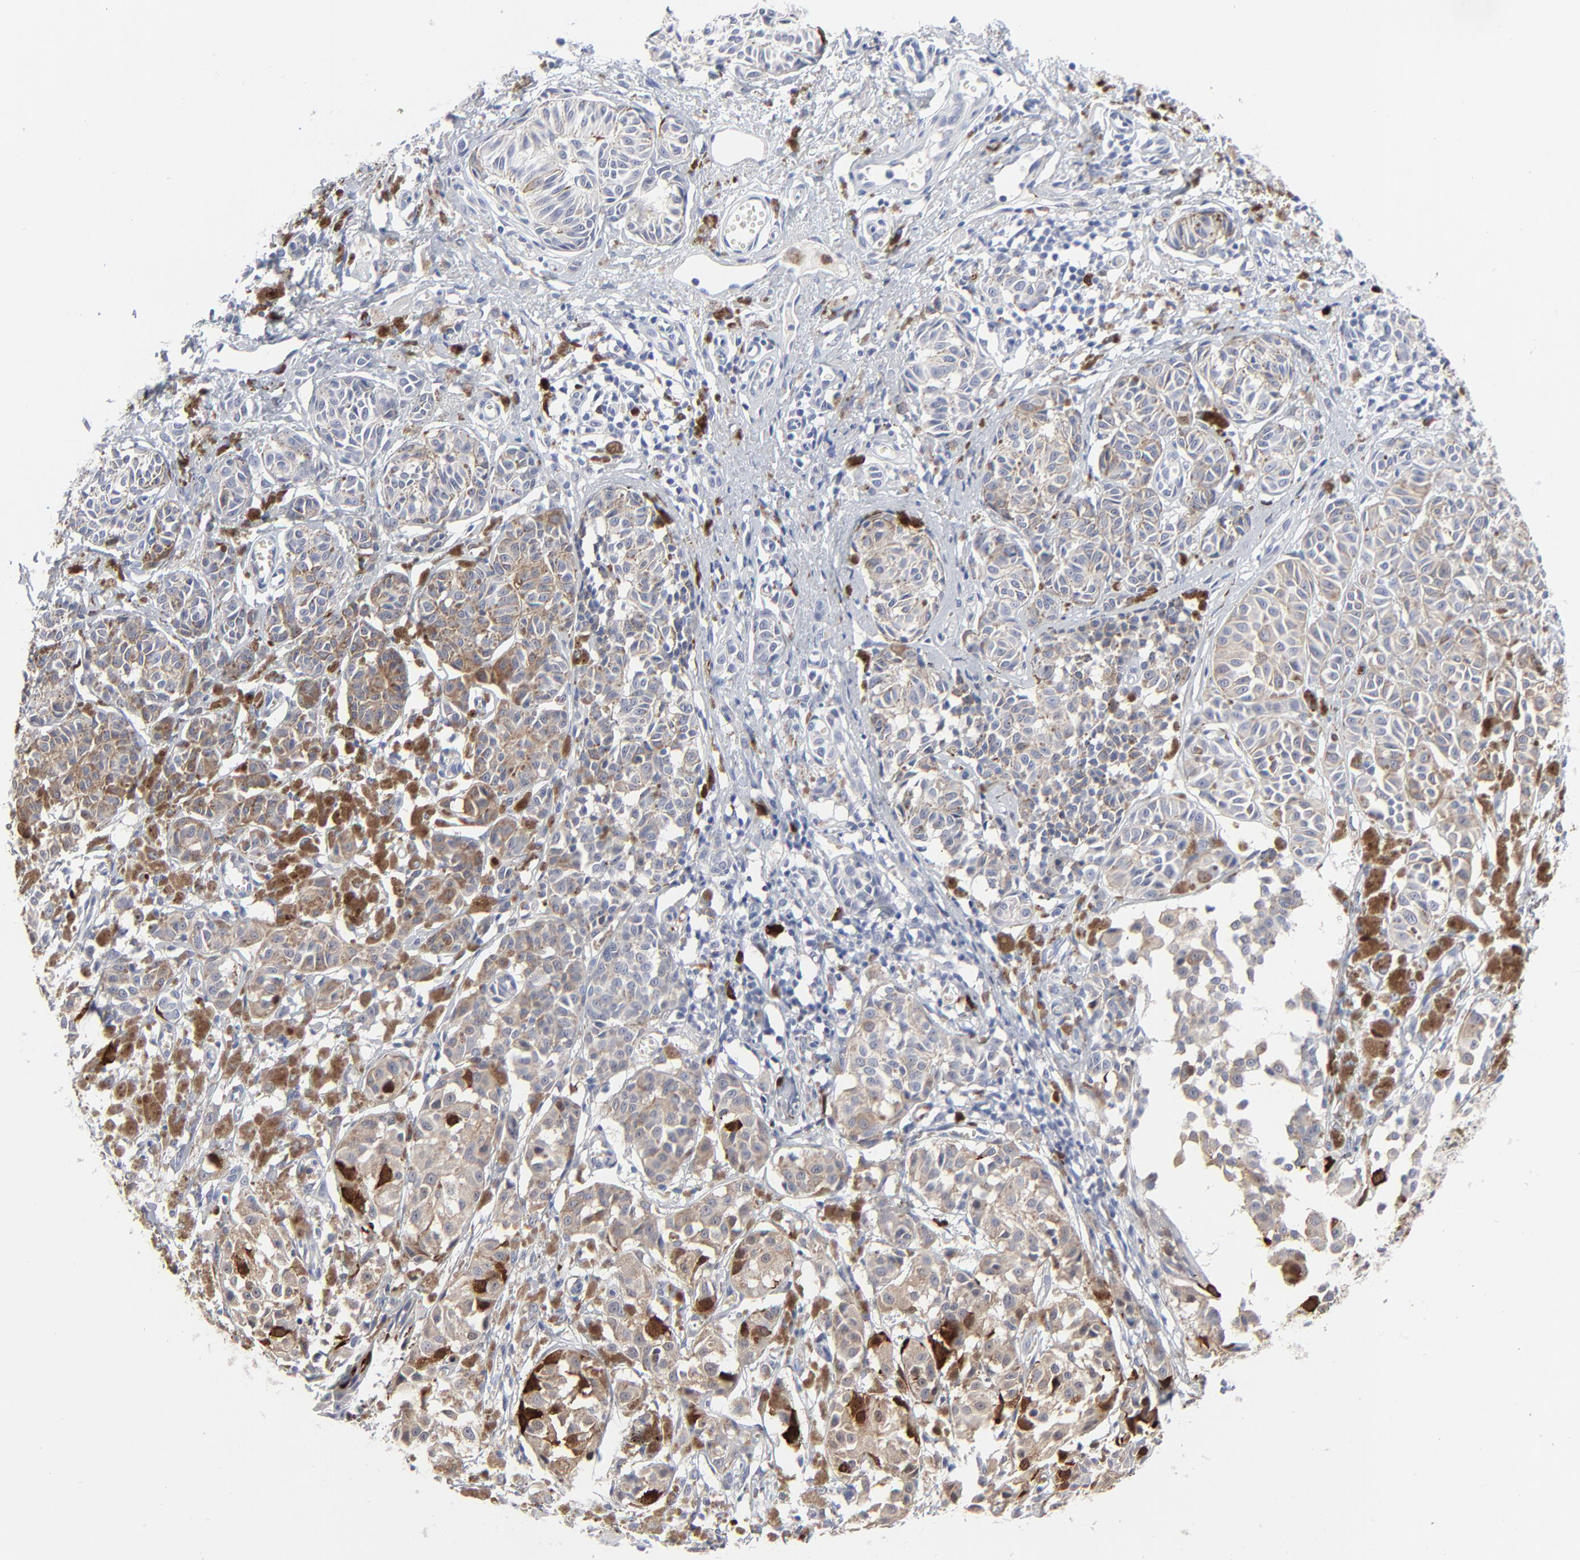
{"staining": {"intensity": "strong", "quantity": "<25%", "location": "cytoplasmic/membranous,nuclear"}, "tissue": "melanoma", "cell_type": "Tumor cells", "image_type": "cancer", "snomed": [{"axis": "morphology", "description": "Malignant melanoma, NOS"}, {"axis": "topography", "description": "Skin"}], "caption": "Malignant melanoma stained with a brown dye reveals strong cytoplasmic/membranous and nuclear positive positivity in approximately <25% of tumor cells.", "gene": "CDK1", "patient": {"sex": "male", "age": 76}}